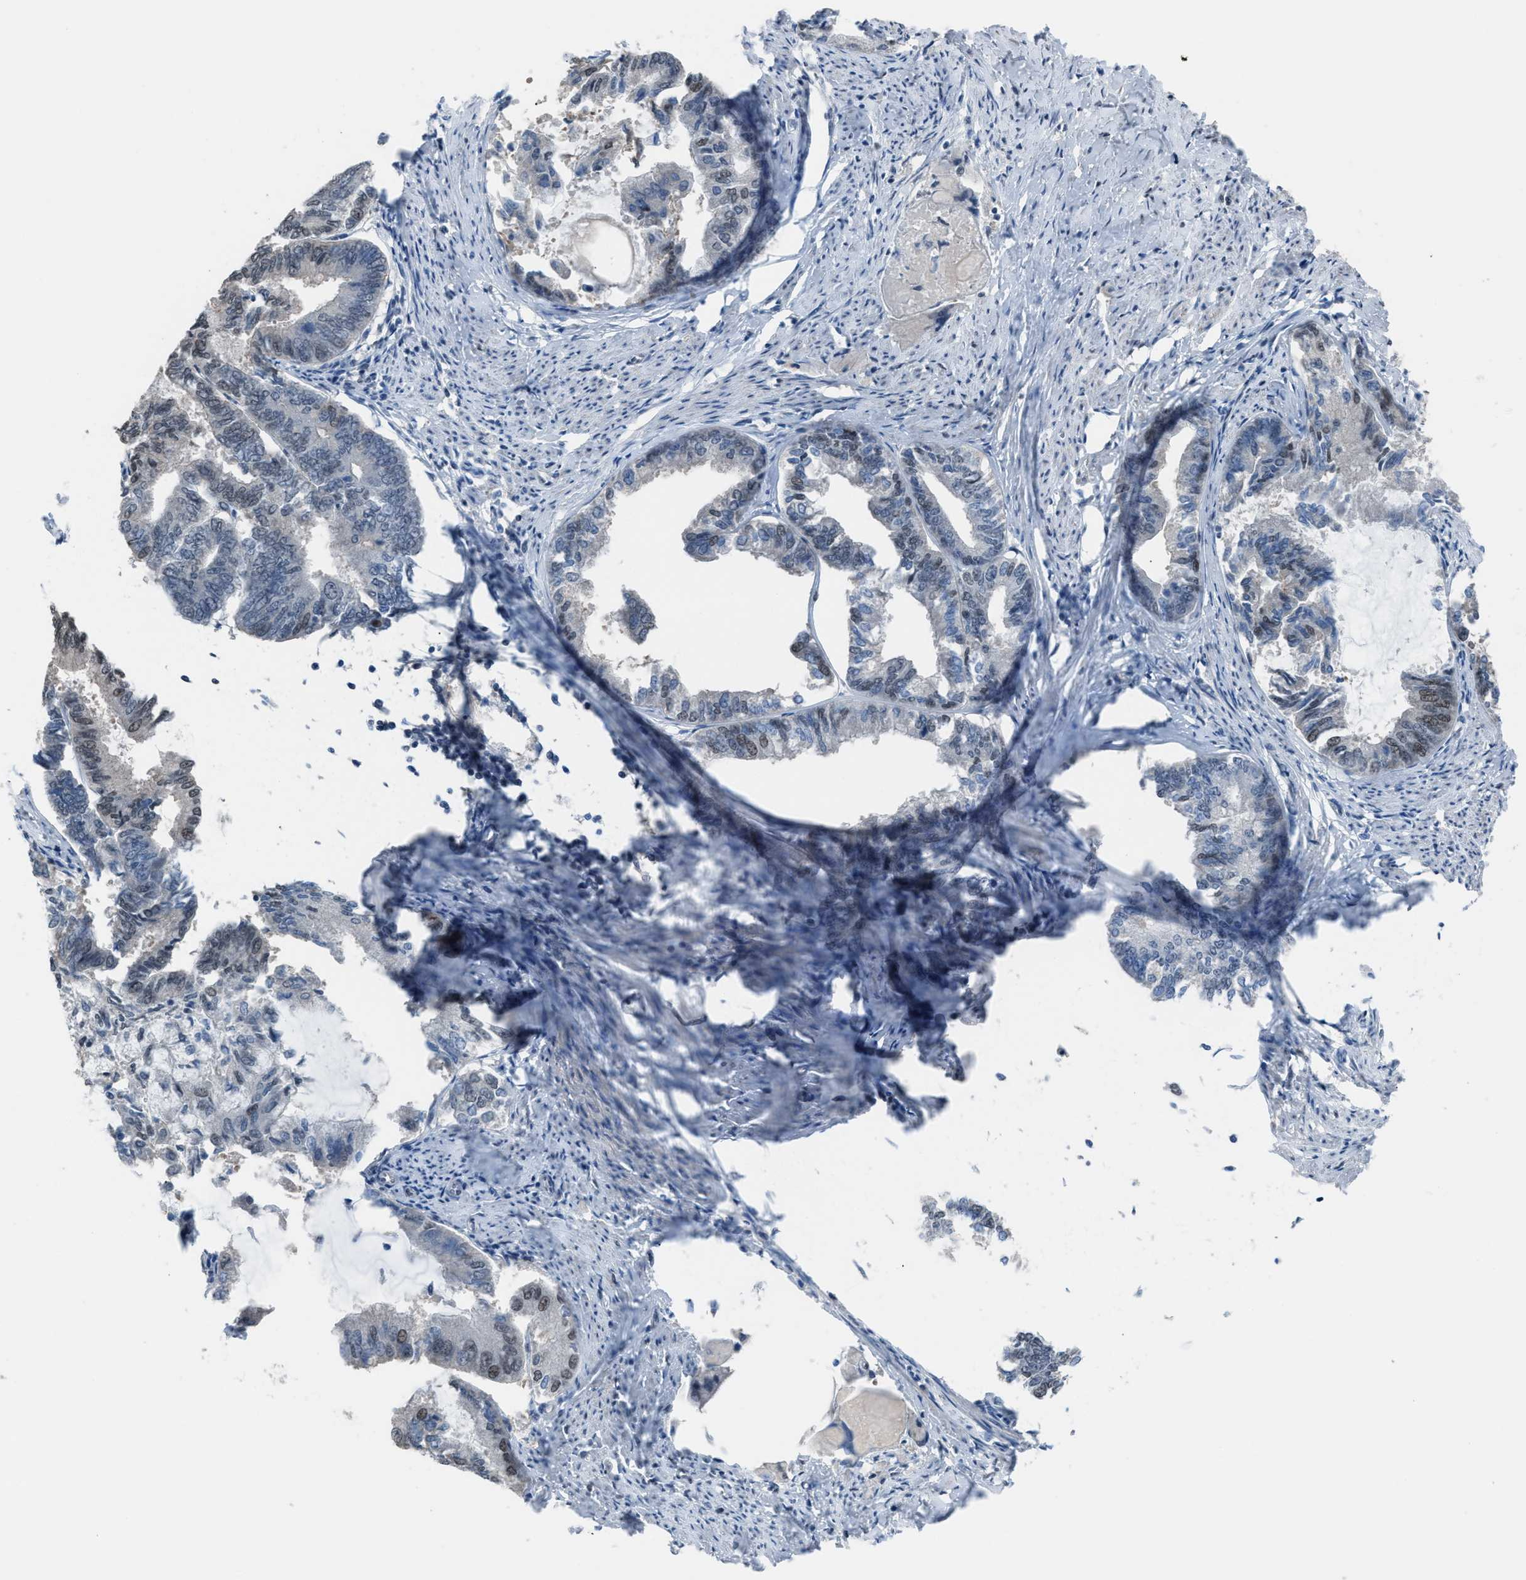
{"staining": {"intensity": "weak", "quantity": "<25%", "location": "nuclear"}, "tissue": "endometrial cancer", "cell_type": "Tumor cells", "image_type": "cancer", "snomed": [{"axis": "morphology", "description": "Adenocarcinoma, NOS"}, {"axis": "topography", "description": "Endometrium"}], "caption": "There is no significant expression in tumor cells of endometrial cancer (adenocarcinoma).", "gene": "ZNF276", "patient": {"sex": "female", "age": 86}}